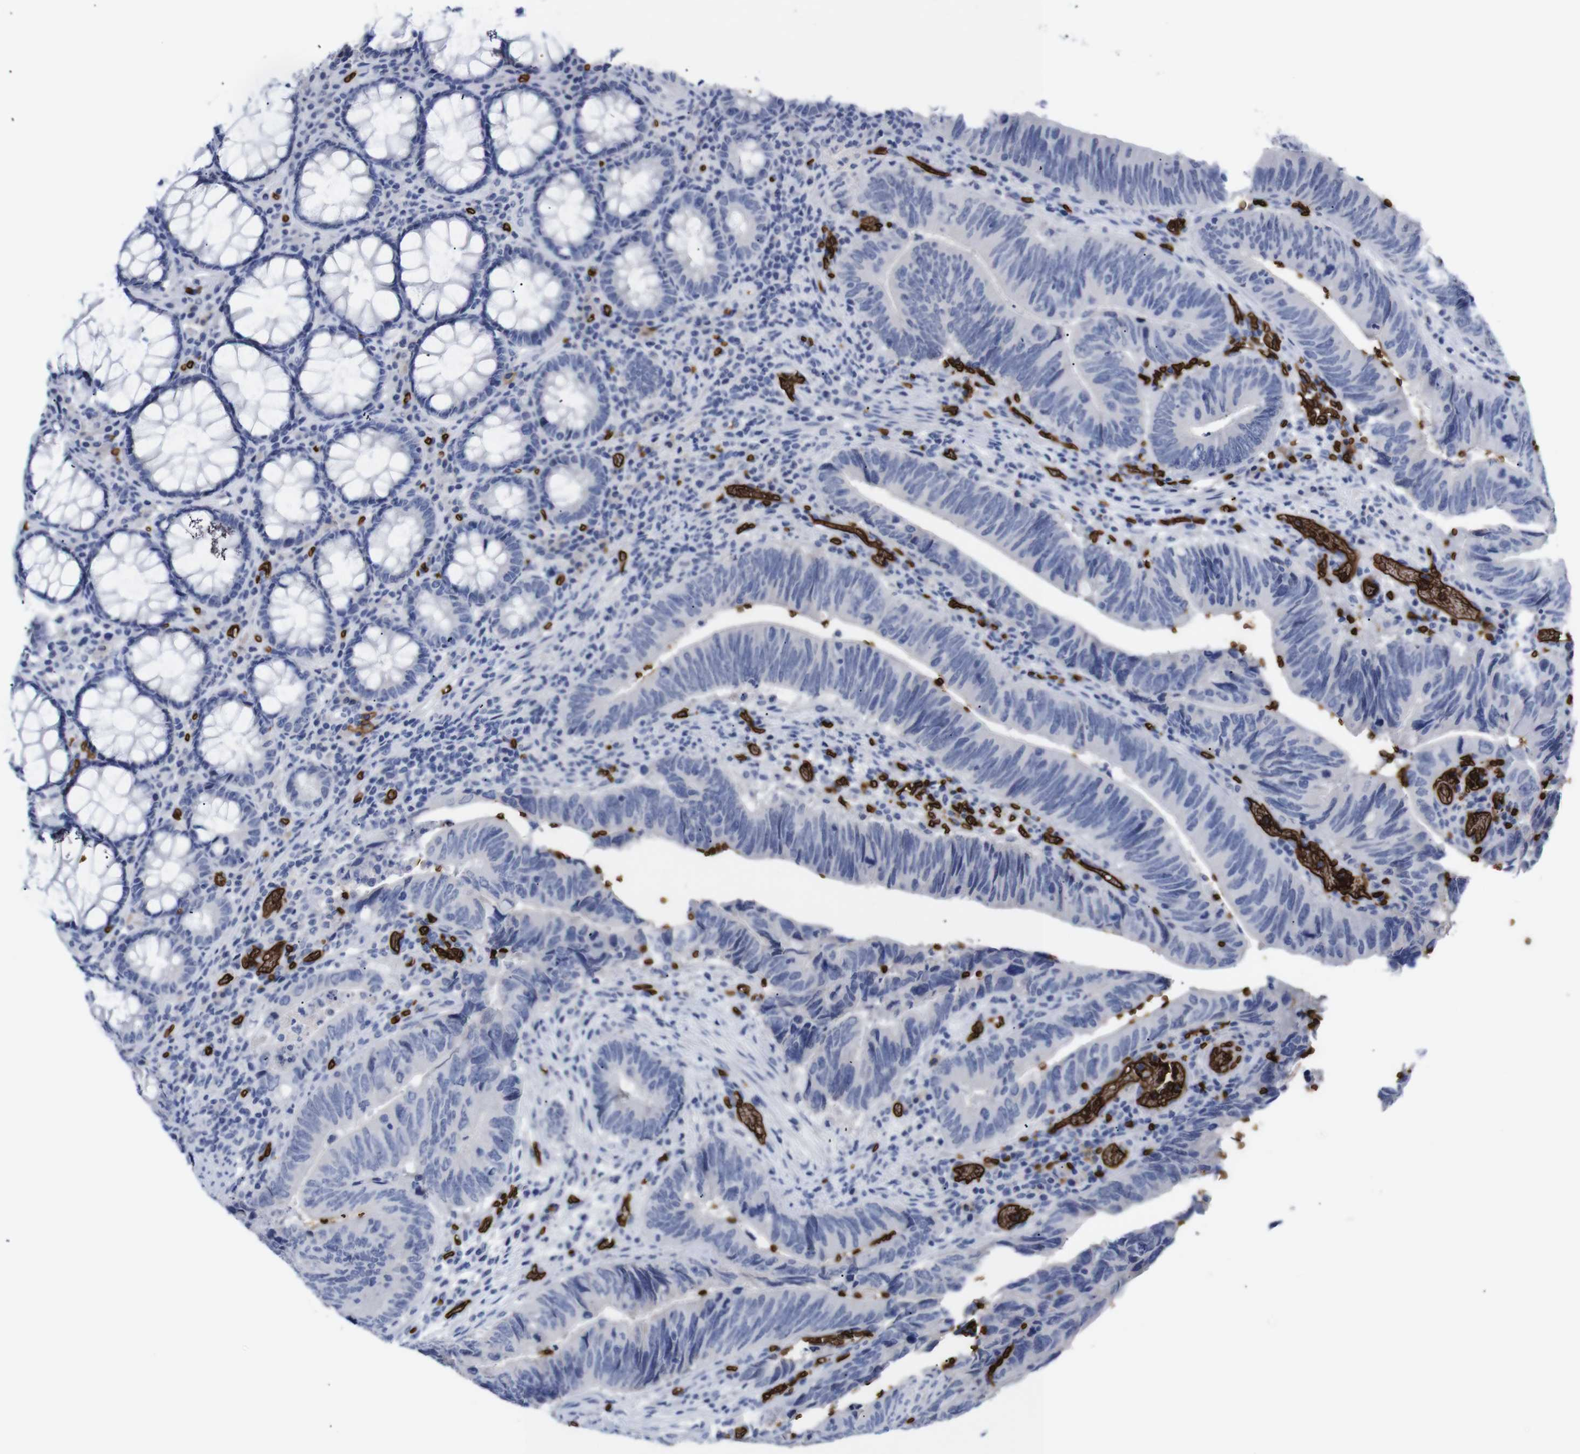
{"staining": {"intensity": "negative", "quantity": "none", "location": "none"}, "tissue": "colorectal cancer", "cell_type": "Tumor cells", "image_type": "cancer", "snomed": [{"axis": "morphology", "description": "Normal tissue, NOS"}, {"axis": "morphology", "description": "Adenocarcinoma, NOS"}, {"axis": "topography", "description": "Colon"}], "caption": "Immunohistochemistry (IHC) image of neoplastic tissue: human colorectal cancer stained with DAB exhibits no significant protein staining in tumor cells. The staining was performed using DAB to visualize the protein expression in brown, while the nuclei were stained in blue with hematoxylin (Magnification: 20x).", "gene": "S1PR2", "patient": {"sex": "male", "age": 56}}